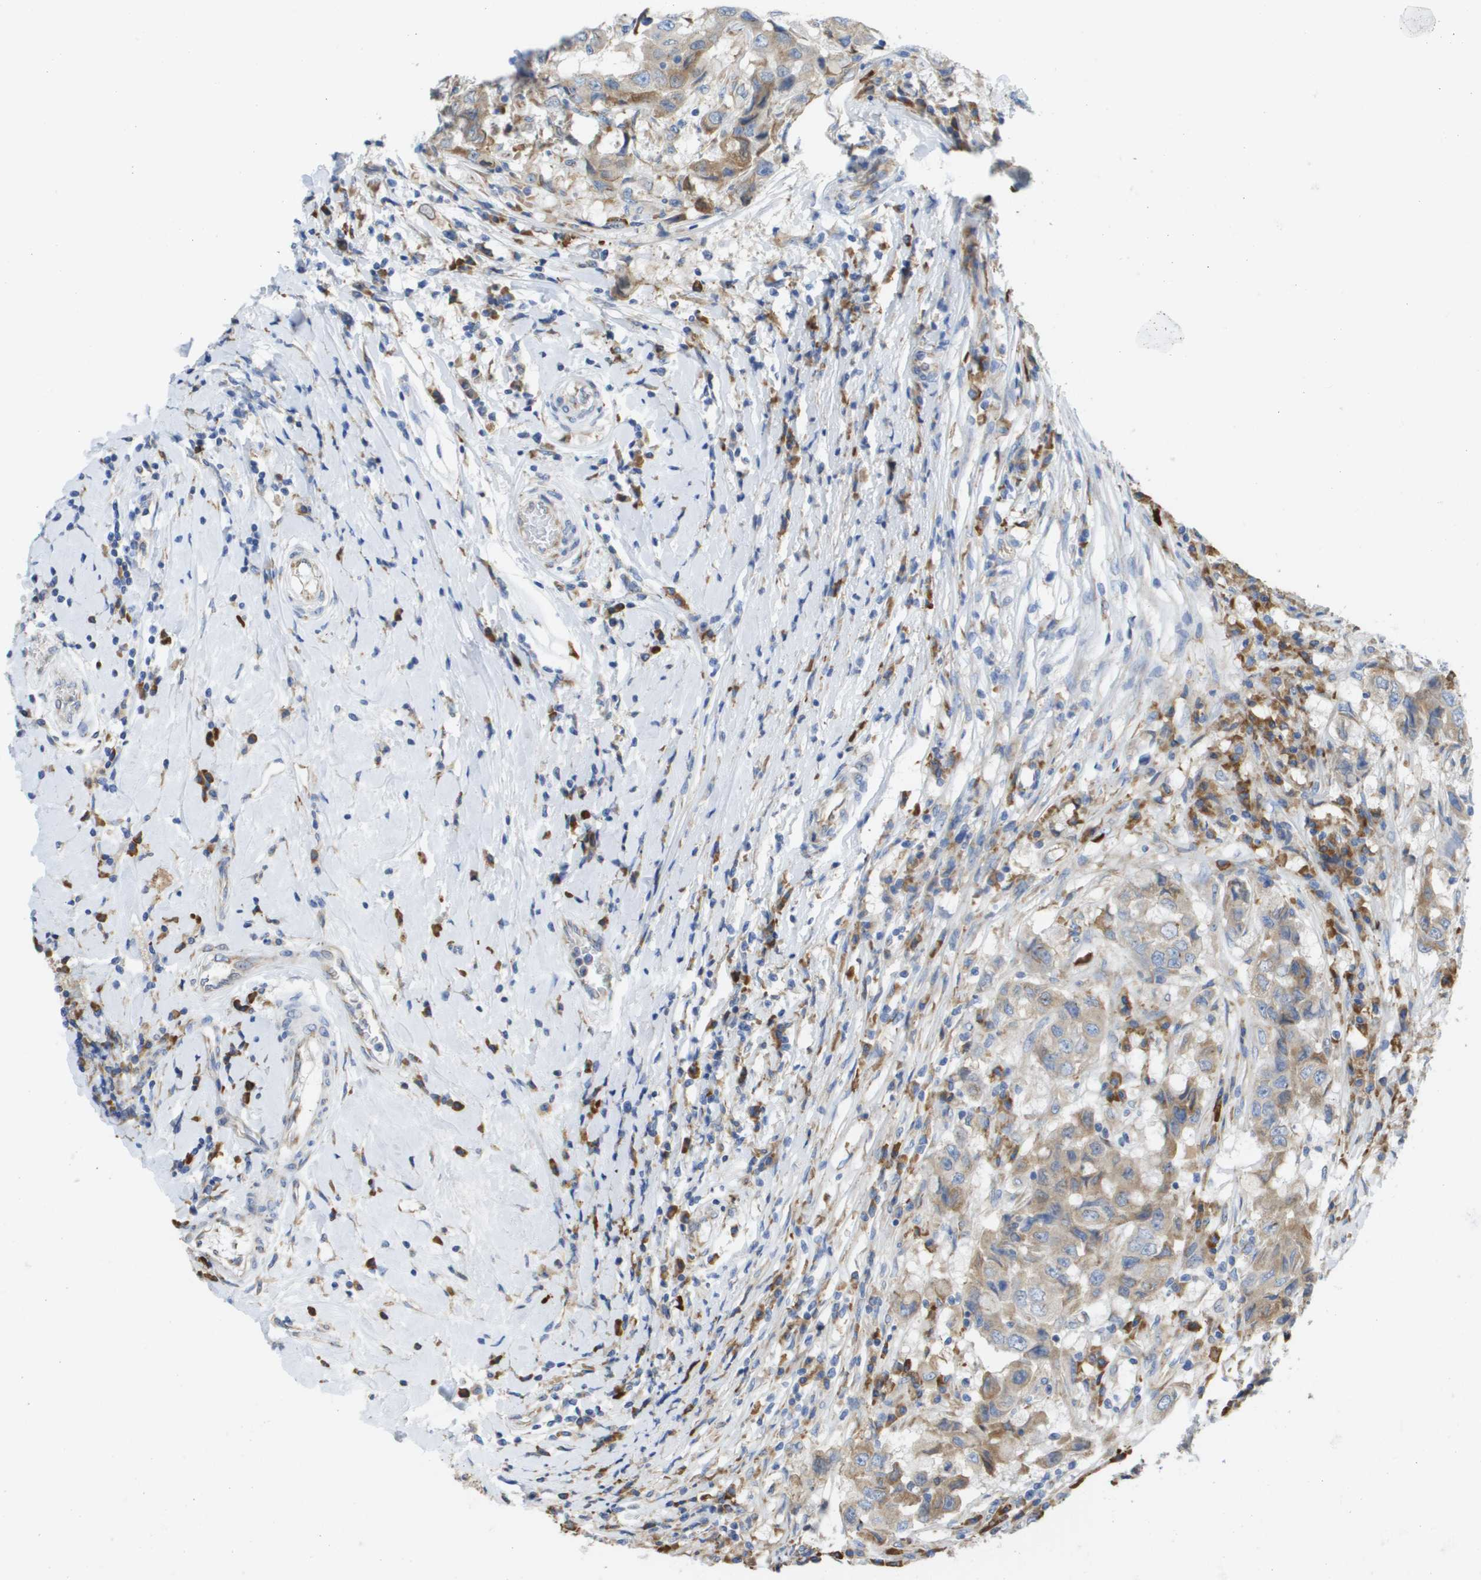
{"staining": {"intensity": "weak", "quantity": ">75%", "location": "cytoplasmic/membranous"}, "tissue": "breast cancer", "cell_type": "Tumor cells", "image_type": "cancer", "snomed": [{"axis": "morphology", "description": "Duct carcinoma"}, {"axis": "topography", "description": "Breast"}], "caption": "Immunohistochemical staining of breast cancer (infiltrating ductal carcinoma) displays weak cytoplasmic/membranous protein staining in approximately >75% of tumor cells.", "gene": "SDR42E1", "patient": {"sex": "female", "age": 27}}